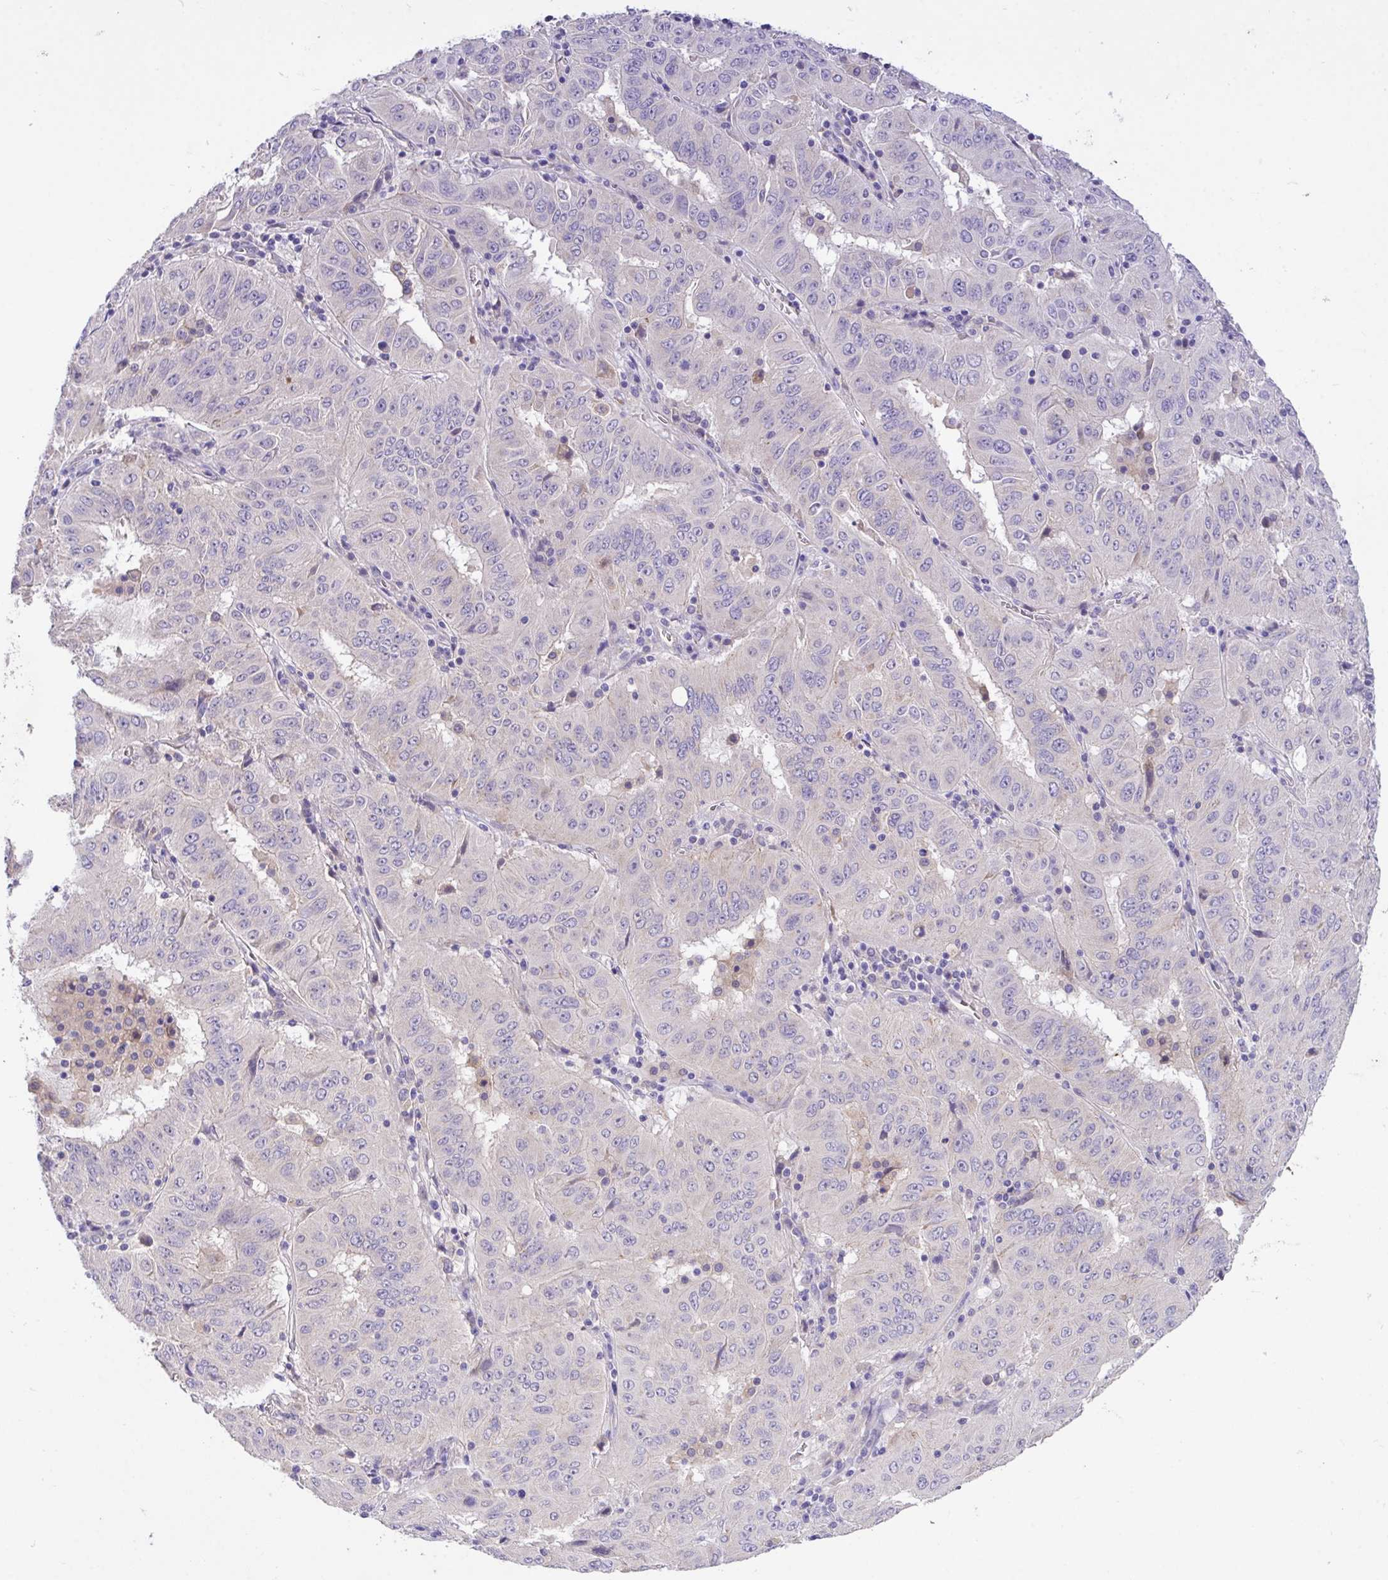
{"staining": {"intensity": "negative", "quantity": "none", "location": "none"}, "tissue": "pancreatic cancer", "cell_type": "Tumor cells", "image_type": "cancer", "snomed": [{"axis": "morphology", "description": "Adenocarcinoma, NOS"}, {"axis": "topography", "description": "Pancreas"}], "caption": "Tumor cells show no significant staining in adenocarcinoma (pancreatic). Brightfield microscopy of IHC stained with DAB (brown) and hematoxylin (blue), captured at high magnification.", "gene": "MPC2", "patient": {"sex": "male", "age": 63}}